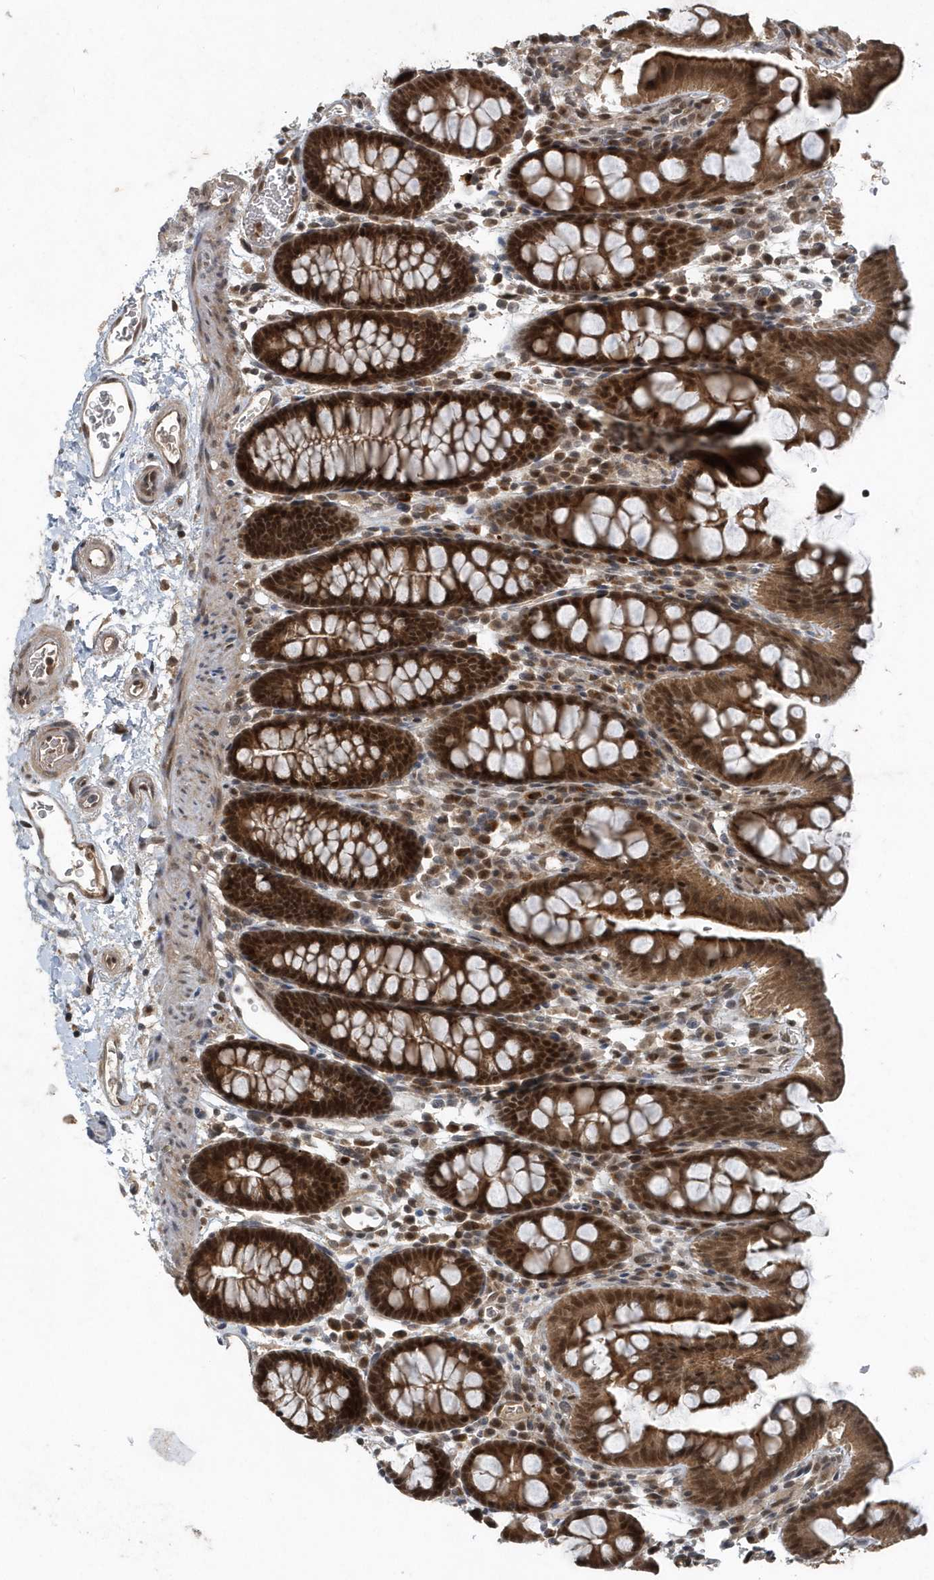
{"staining": {"intensity": "moderate", "quantity": ">75%", "location": "cytoplasmic/membranous,nuclear"}, "tissue": "colon", "cell_type": "Endothelial cells", "image_type": "normal", "snomed": [{"axis": "morphology", "description": "Normal tissue, NOS"}, {"axis": "topography", "description": "Colon"}], "caption": "An image of colon stained for a protein demonstrates moderate cytoplasmic/membranous,nuclear brown staining in endothelial cells. The protein is shown in brown color, while the nuclei are stained blue.", "gene": "QTRT2", "patient": {"sex": "male", "age": 75}}